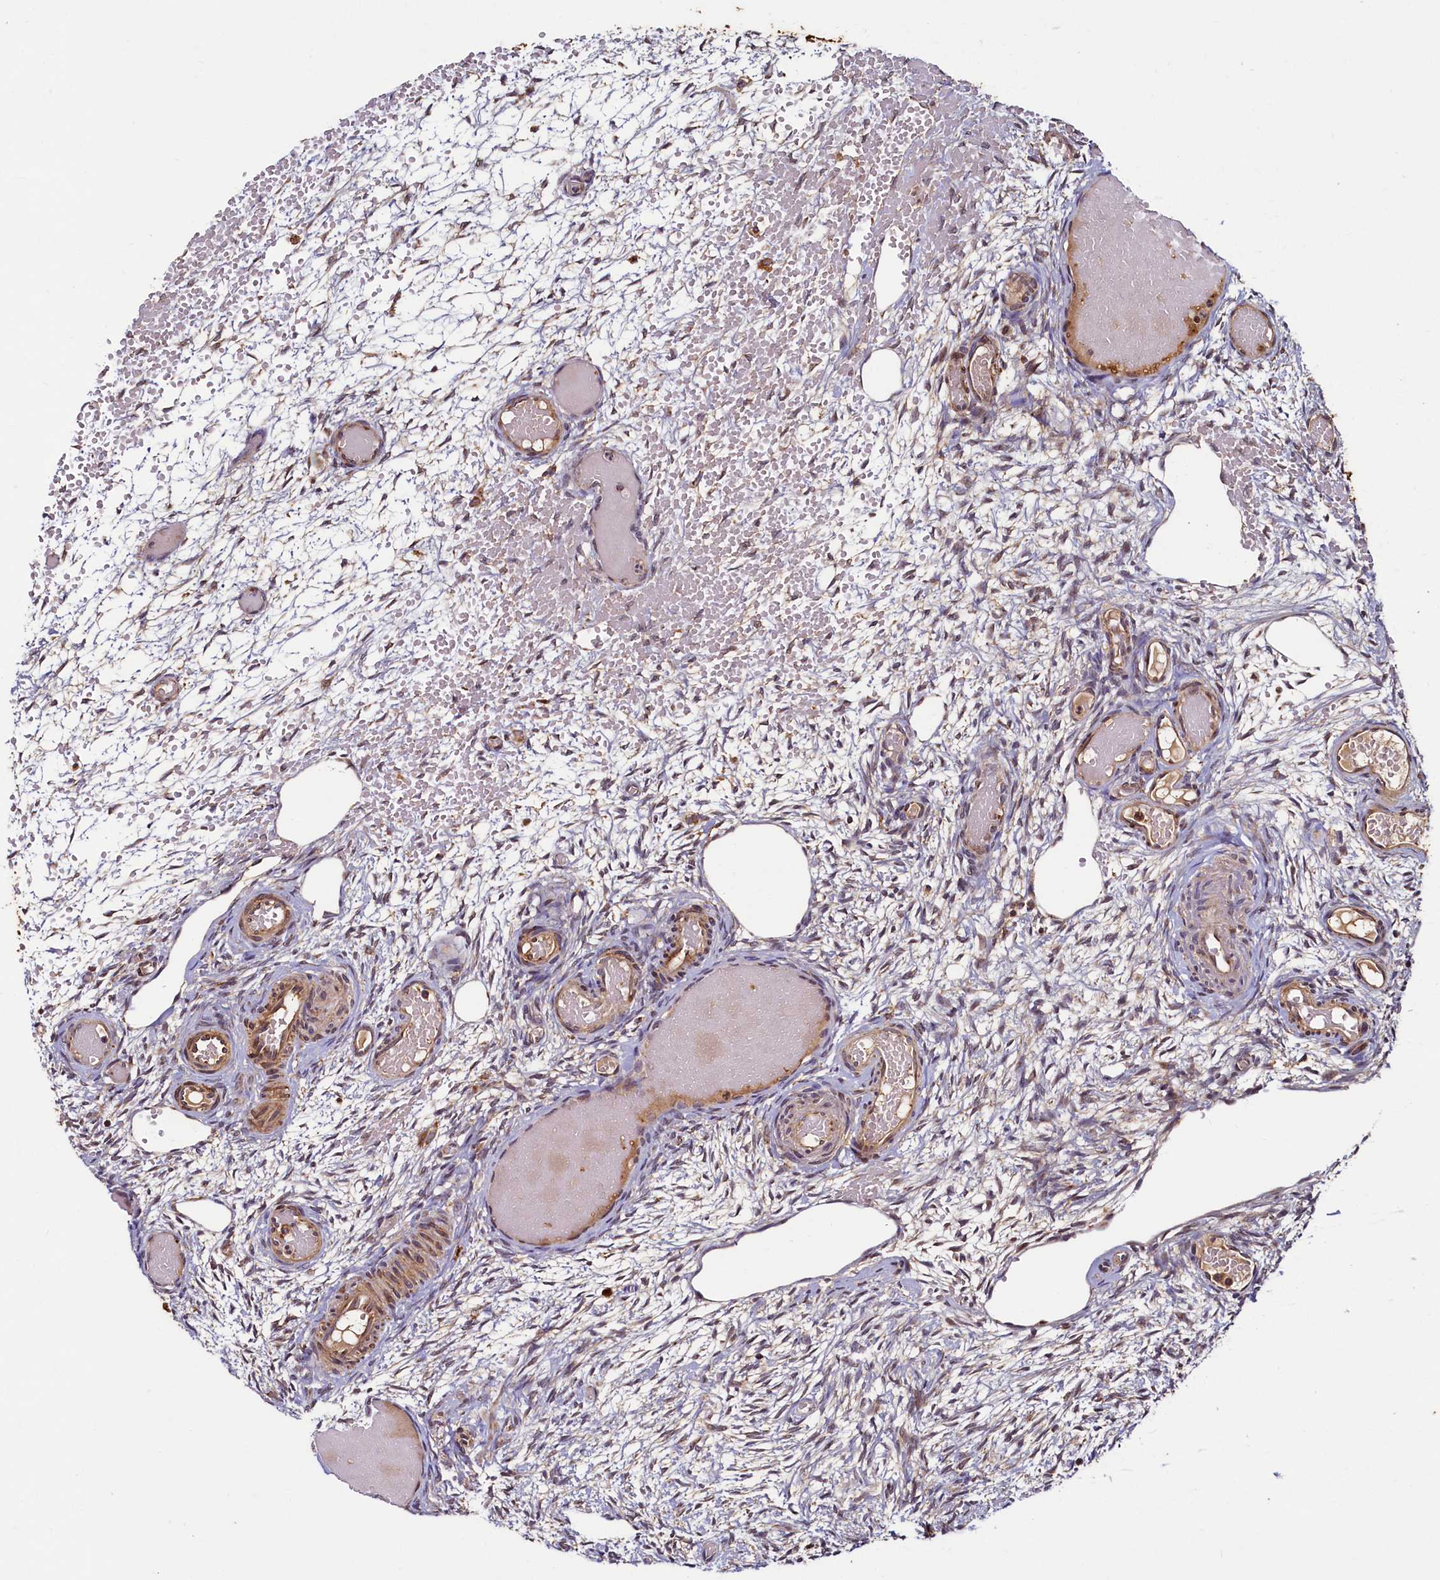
{"staining": {"intensity": "moderate", "quantity": "25%-75%", "location": "cytoplasmic/membranous"}, "tissue": "ovary", "cell_type": "Ovarian stroma cells", "image_type": "normal", "snomed": [{"axis": "morphology", "description": "Adenocarcinoma, NOS"}, {"axis": "topography", "description": "Endometrium"}], "caption": "The immunohistochemical stain shows moderate cytoplasmic/membranous positivity in ovarian stroma cells of normal ovary.", "gene": "NCKAP5L", "patient": {"sex": "female", "age": 32}}